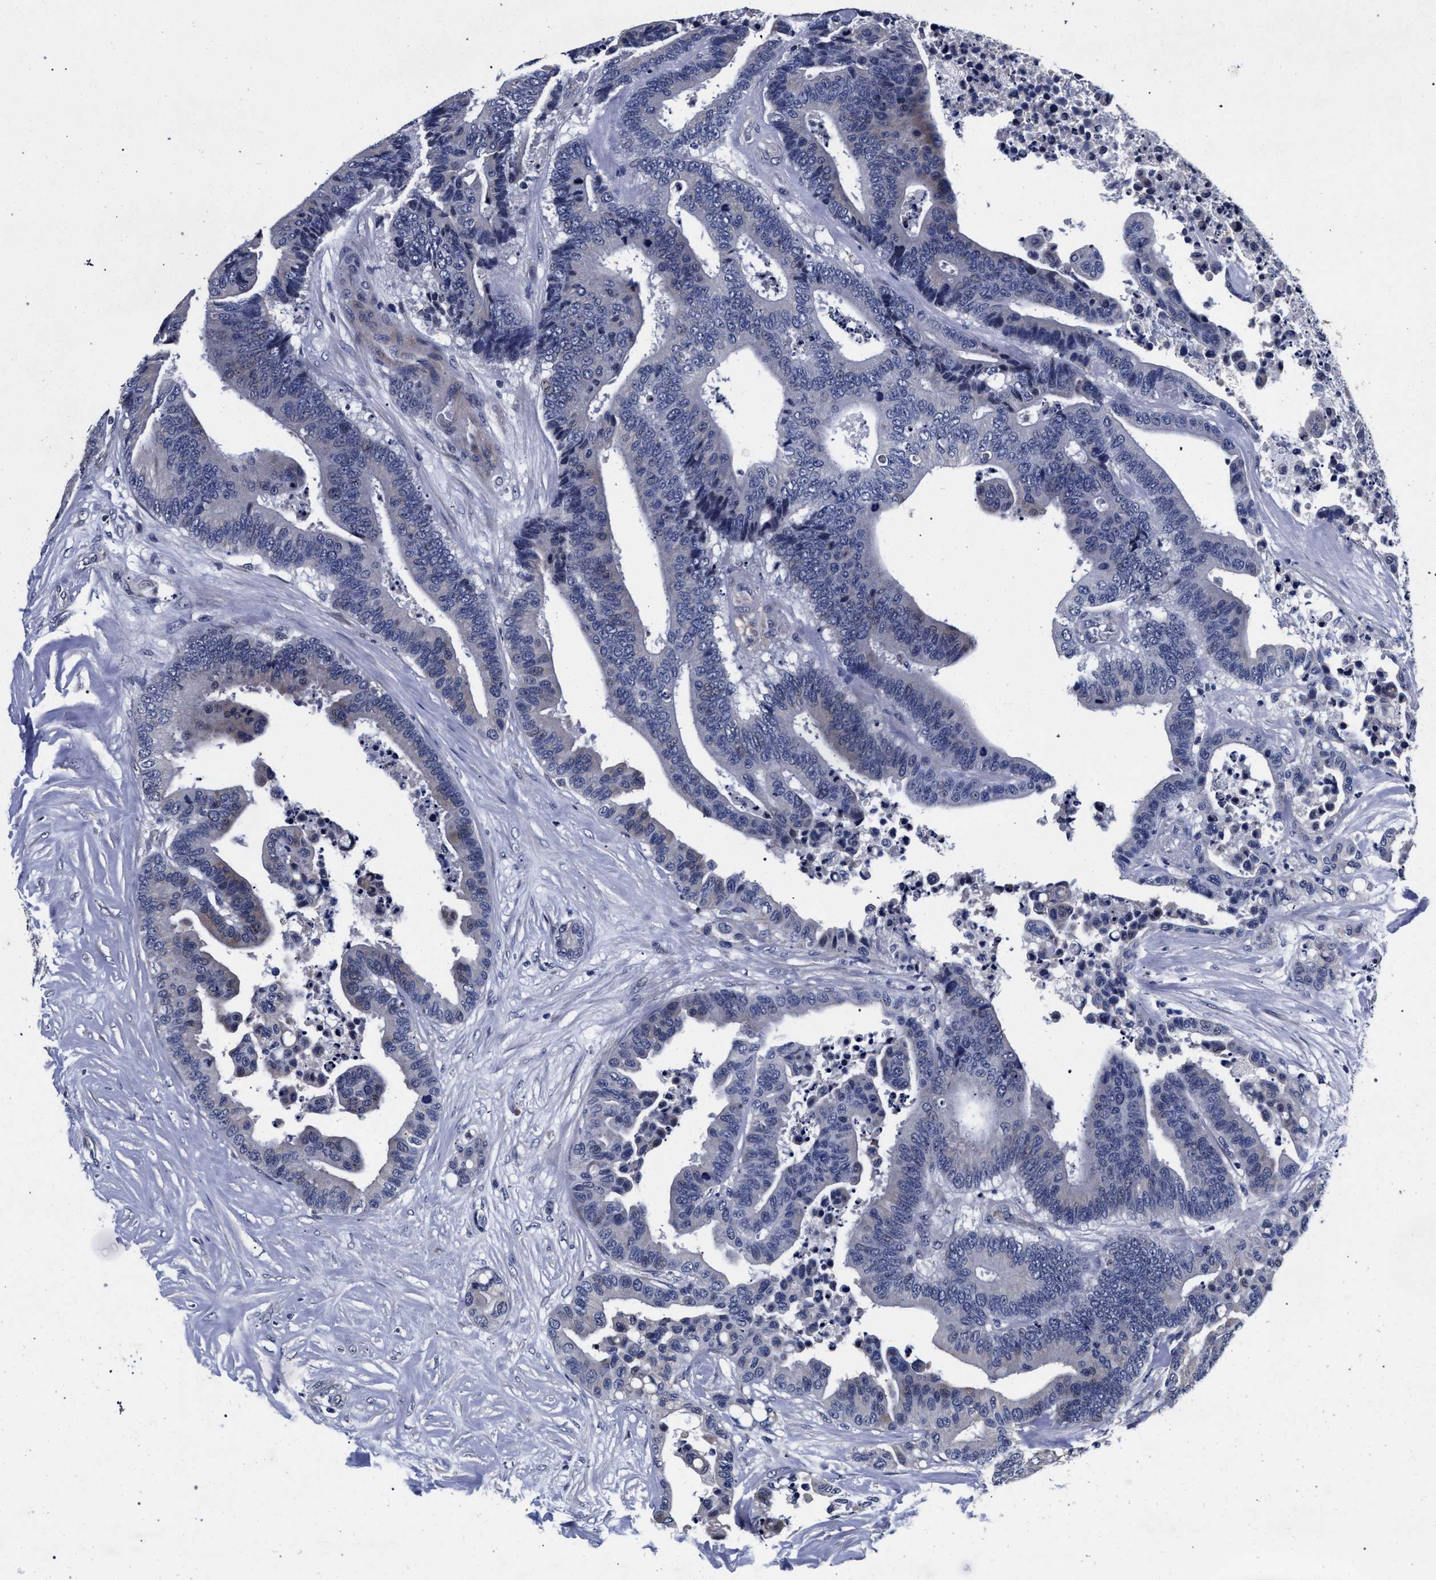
{"staining": {"intensity": "negative", "quantity": "none", "location": "none"}, "tissue": "colorectal cancer", "cell_type": "Tumor cells", "image_type": "cancer", "snomed": [{"axis": "morphology", "description": "Normal tissue, NOS"}, {"axis": "morphology", "description": "Adenocarcinoma, NOS"}, {"axis": "topography", "description": "Colon"}], "caption": "The image demonstrates no staining of tumor cells in colorectal adenocarcinoma.", "gene": "CFAP95", "patient": {"sex": "male", "age": 82}}